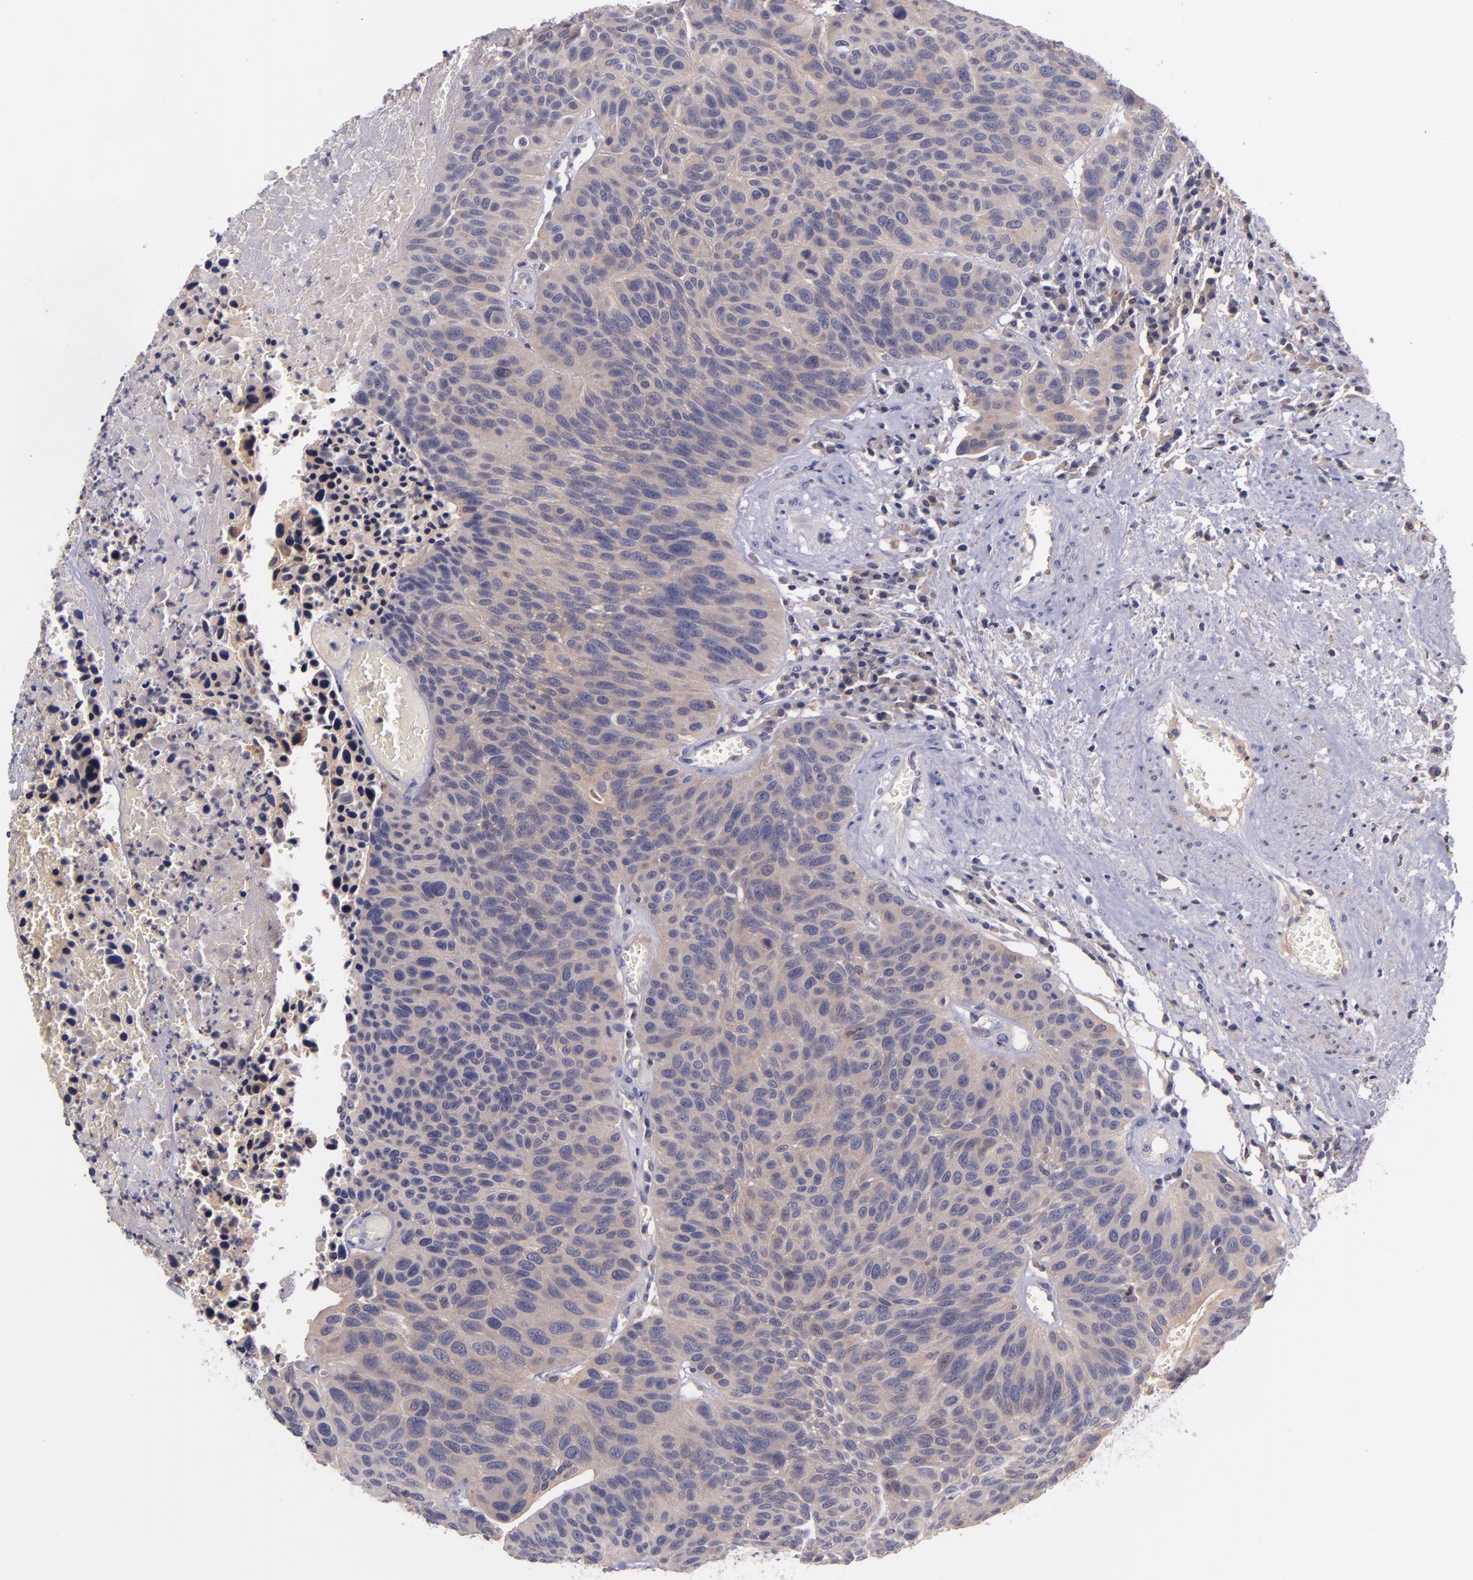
{"staining": {"intensity": "weak", "quantity": ">75%", "location": "cytoplasmic/membranous"}, "tissue": "urothelial cancer", "cell_type": "Tumor cells", "image_type": "cancer", "snomed": [{"axis": "morphology", "description": "Urothelial carcinoma, High grade"}, {"axis": "topography", "description": "Urinary bladder"}], "caption": "DAB immunohistochemical staining of human high-grade urothelial carcinoma demonstrates weak cytoplasmic/membranous protein staining in about >75% of tumor cells. Using DAB (brown) and hematoxylin (blue) stains, captured at high magnification using brightfield microscopy.", "gene": "RBP4", "patient": {"sex": "male", "age": 66}}